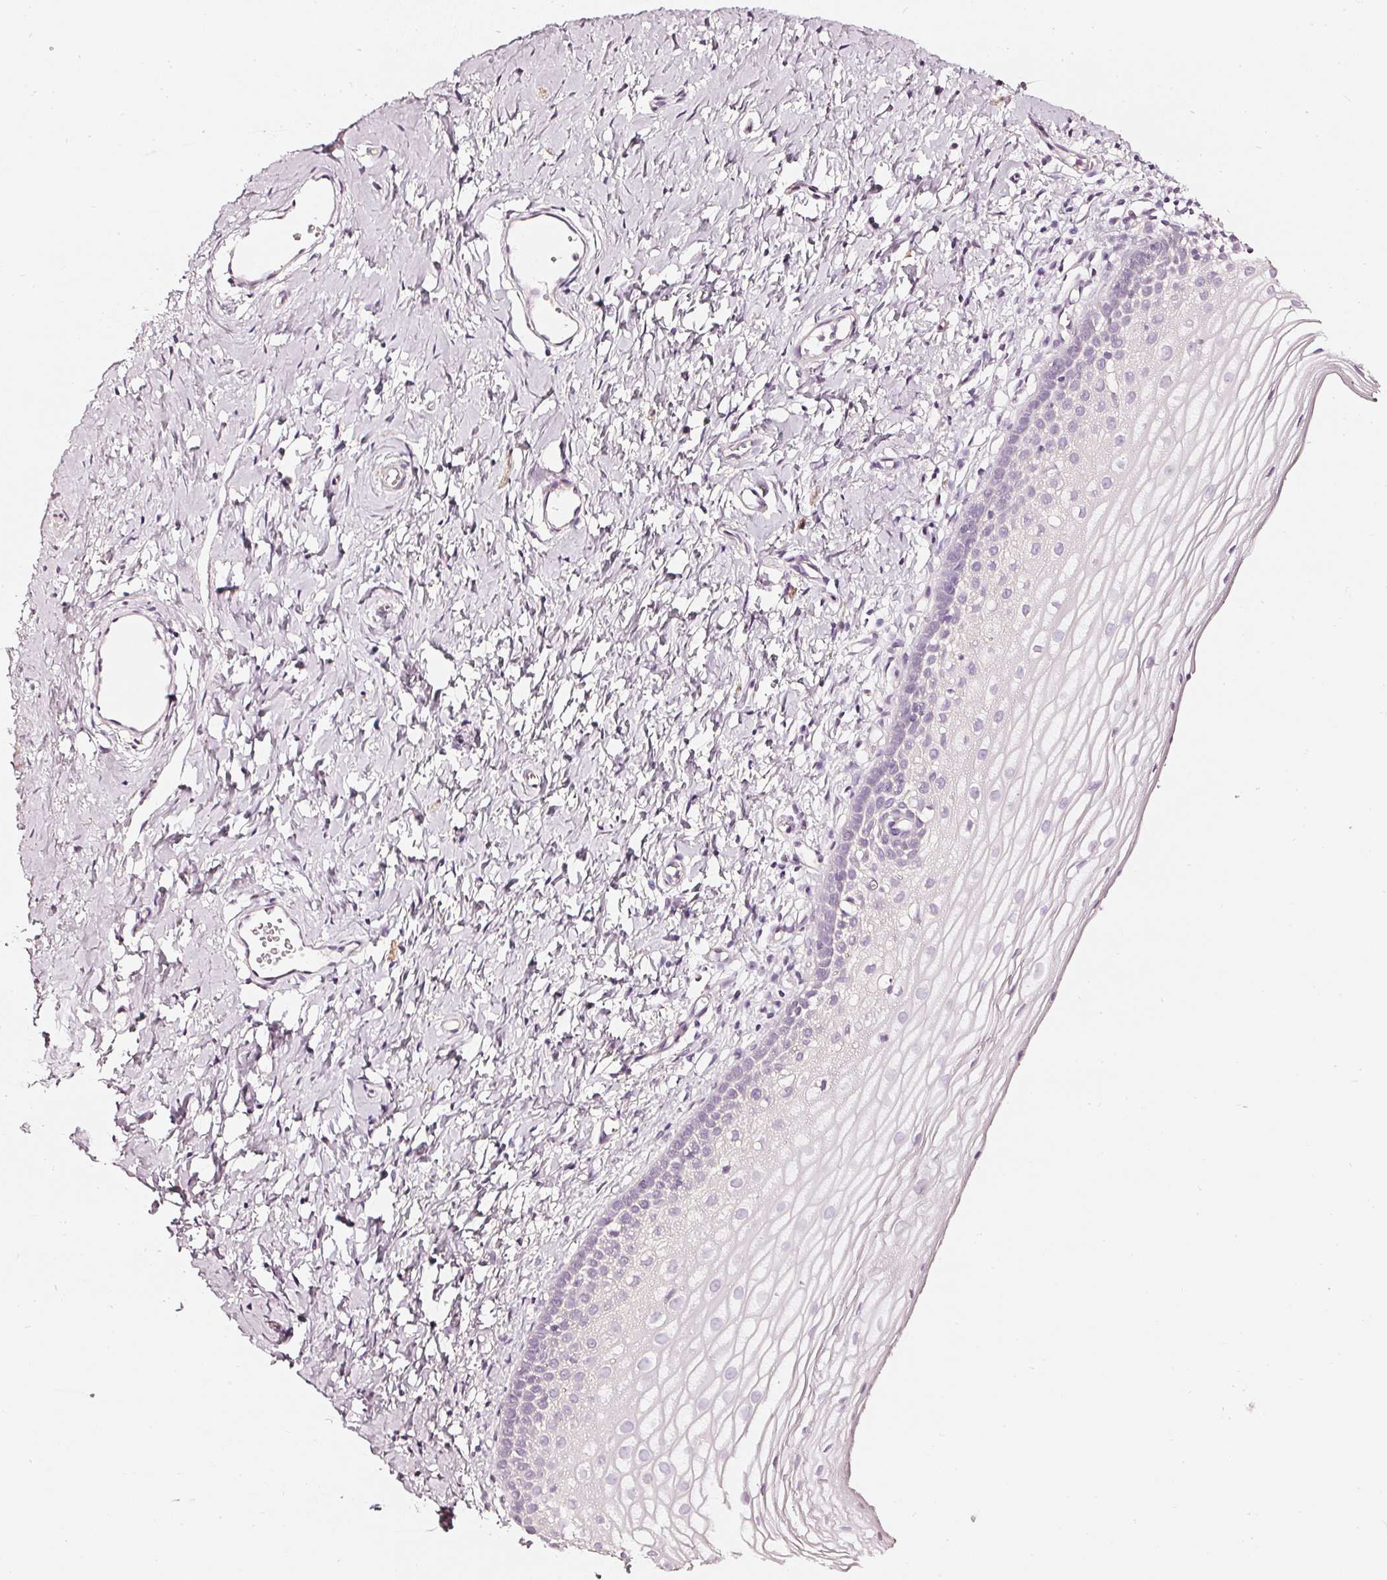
{"staining": {"intensity": "negative", "quantity": "none", "location": "none"}, "tissue": "vagina", "cell_type": "Squamous epithelial cells", "image_type": "normal", "snomed": [{"axis": "morphology", "description": "Normal tissue, NOS"}, {"axis": "topography", "description": "Vagina"}], "caption": "Immunohistochemical staining of unremarkable human vagina displays no significant positivity in squamous epithelial cells.", "gene": "CNP", "patient": {"sex": "female", "age": 56}}